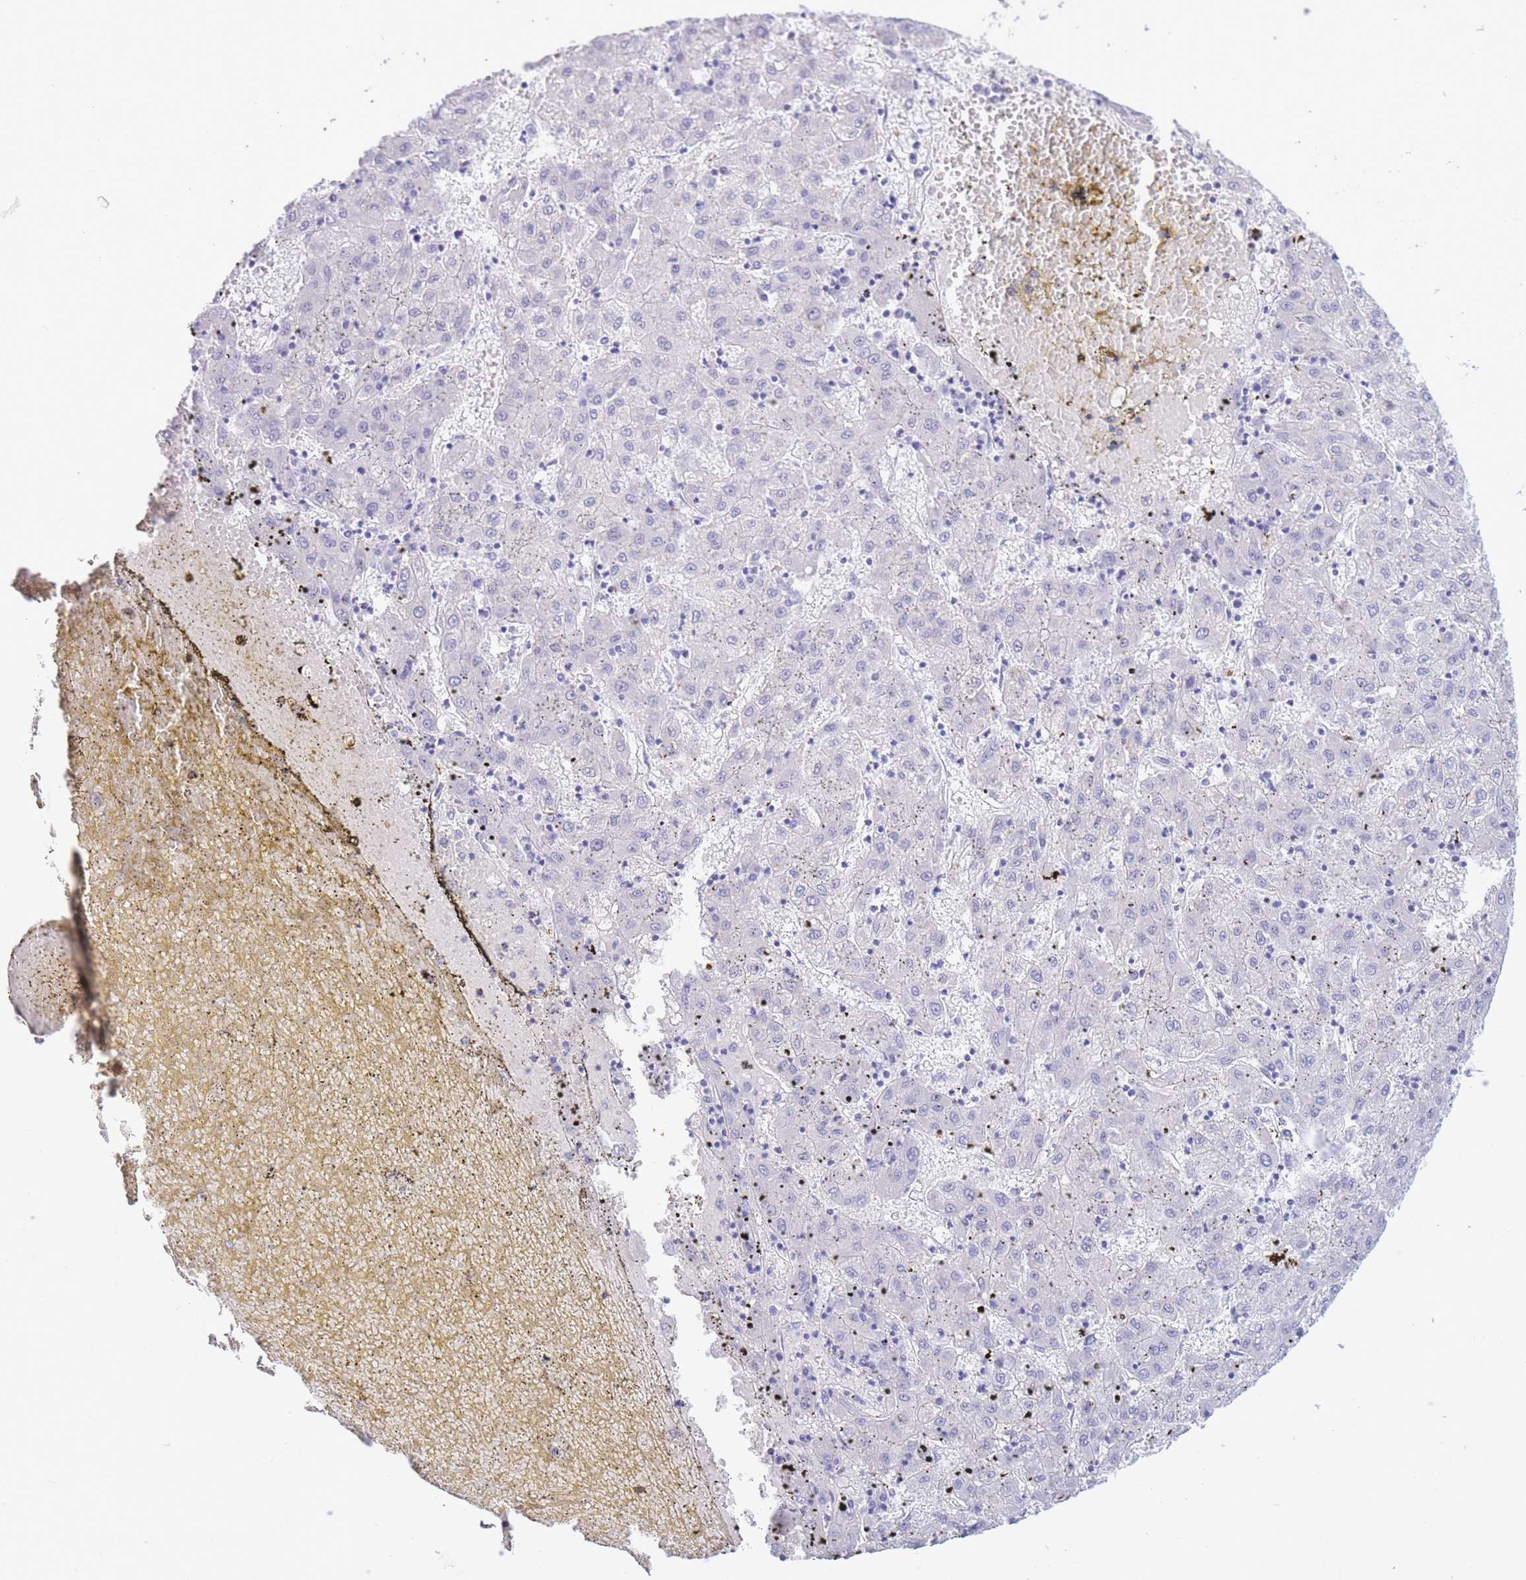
{"staining": {"intensity": "negative", "quantity": "none", "location": "none"}, "tissue": "liver cancer", "cell_type": "Tumor cells", "image_type": "cancer", "snomed": [{"axis": "morphology", "description": "Carcinoma, Hepatocellular, NOS"}, {"axis": "topography", "description": "Liver"}], "caption": "Protein analysis of liver hepatocellular carcinoma displays no significant expression in tumor cells.", "gene": "VWA8", "patient": {"sex": "male", "age": 72}}